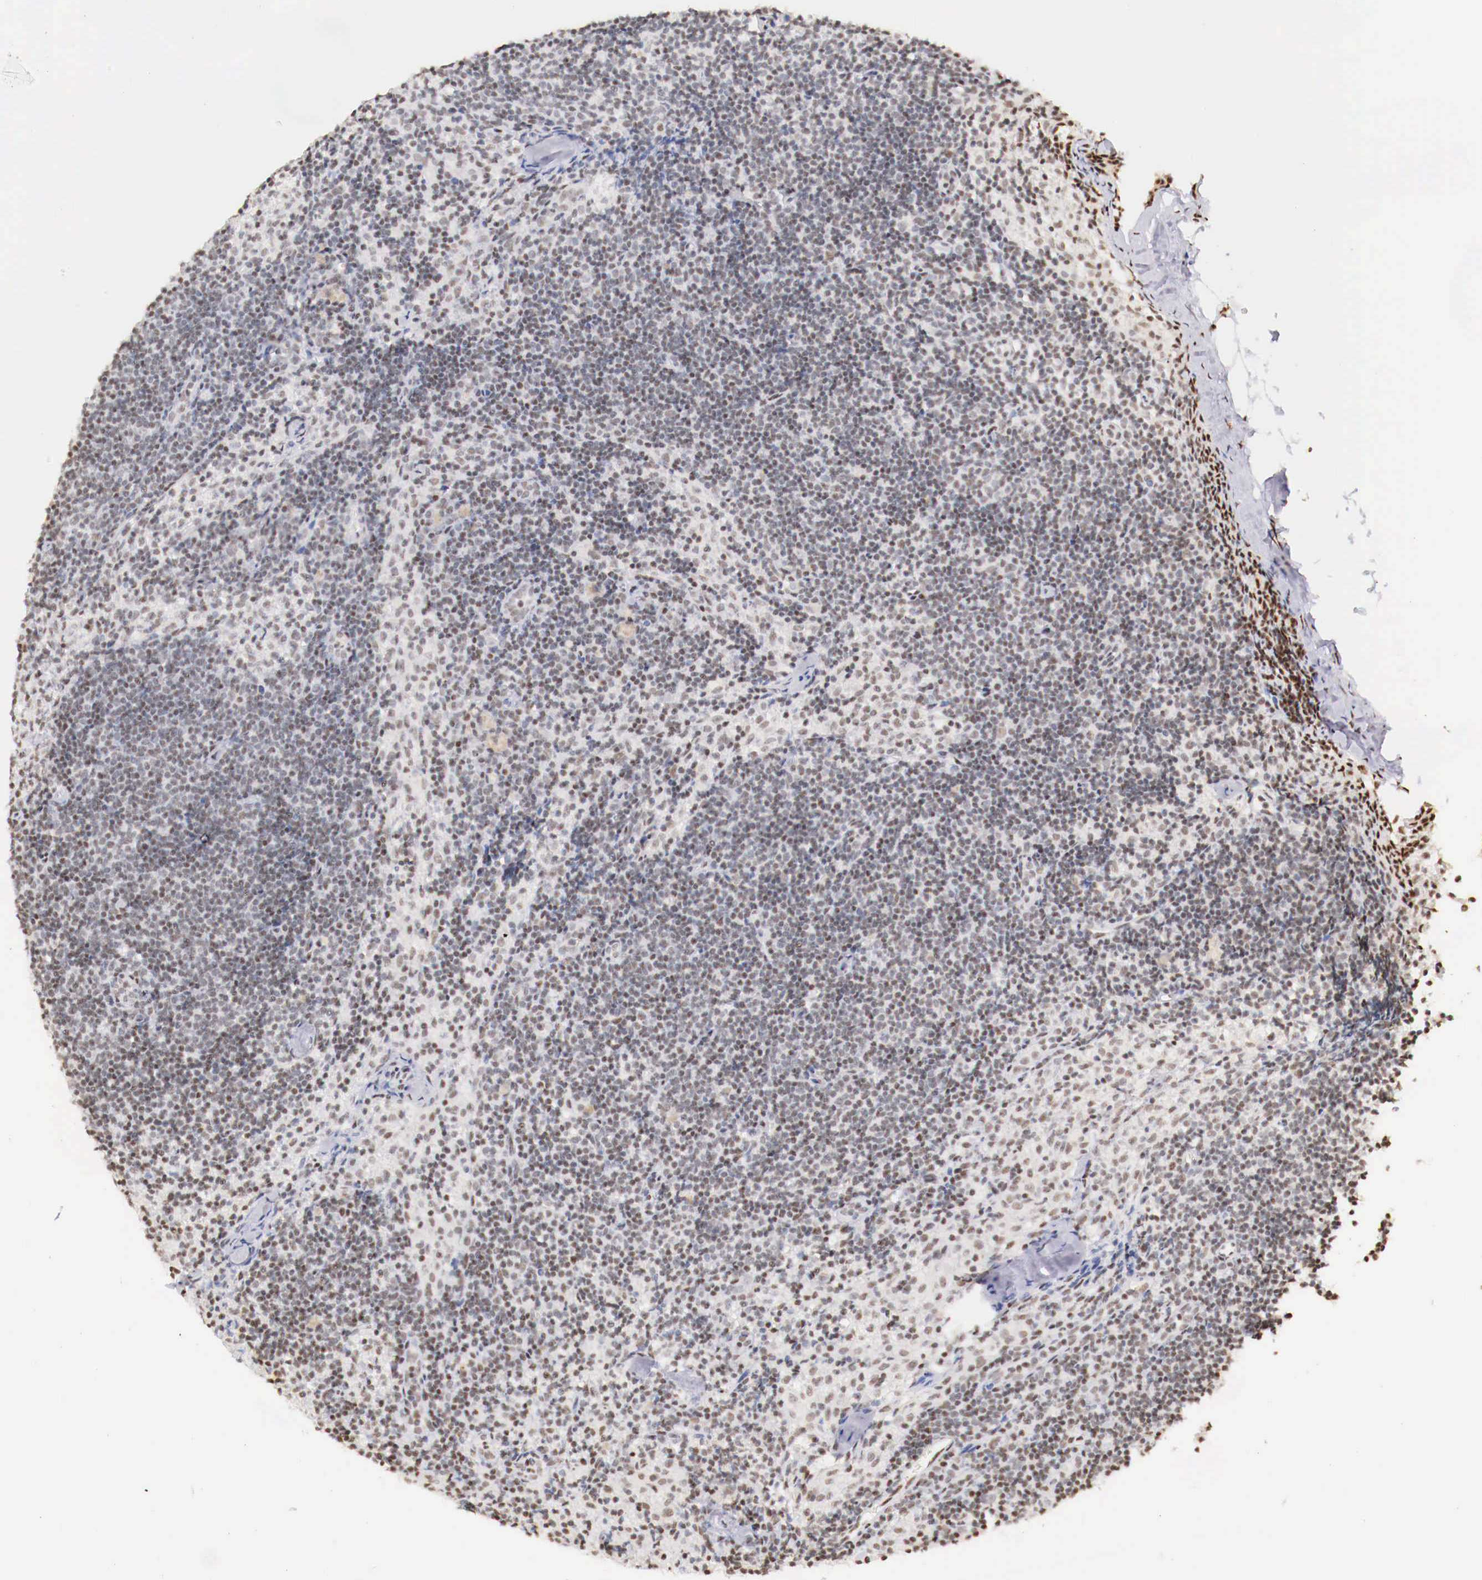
{"staining": {"intensity": "weak", "quantity": "25%-75%", "location": "nuclear"}, "tissue": "lymph node", "cell_type": "Germinal center cells", "image_type": "normal", "snomed": [{"axis": "morphology", "description": "Normal tissue, NOS"}, {"axis": "topography", "description": "Lymph node"}], "caption": "A high-resolution image shows immunohistochemistry (IHC) staining of normal lymph node, which displays weak nuclear positivity in about 25%-75% of germinal center cells.", "gene": "SP1", "patient": {"sex": "female", "age": 35}}